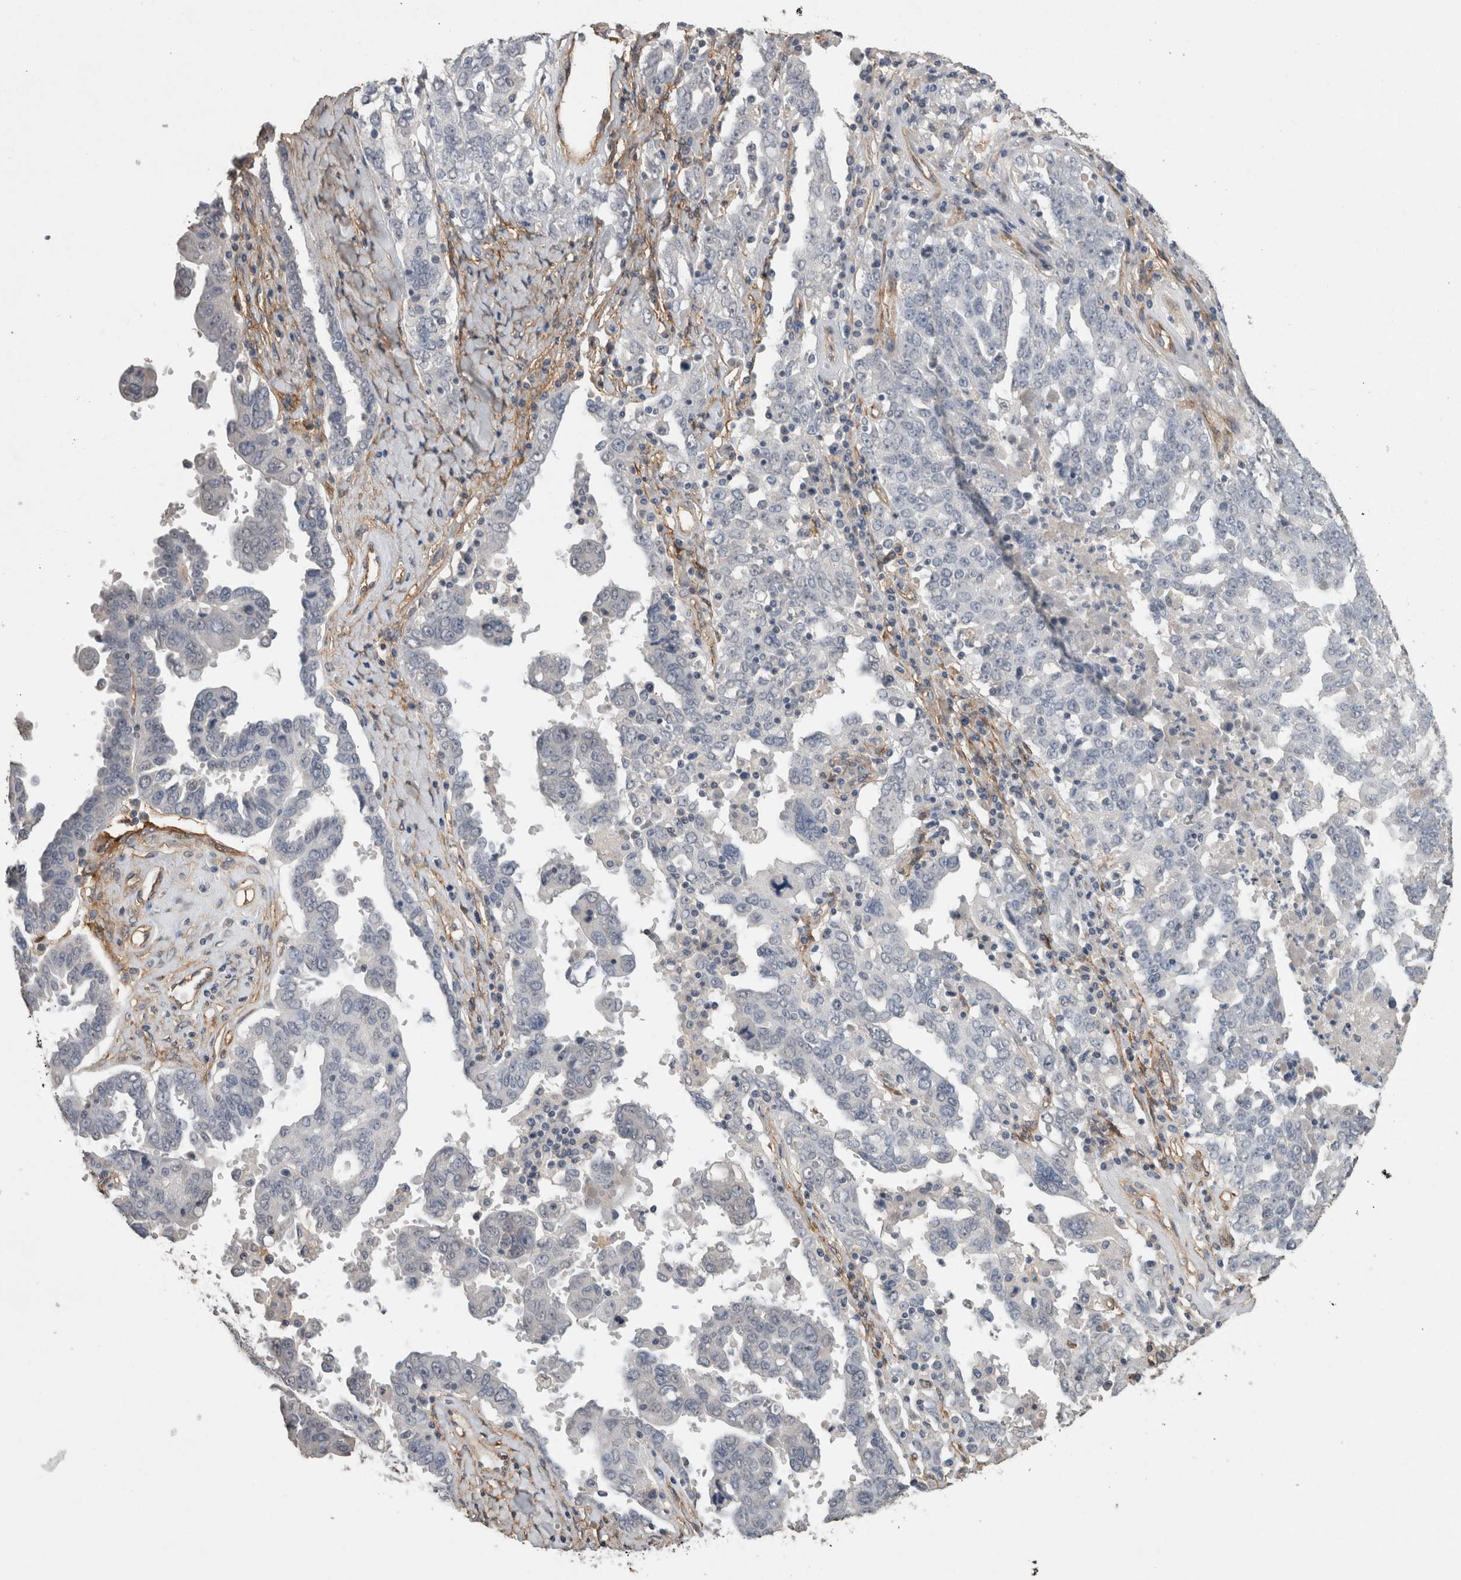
{"staining": {"intensity": "negative", "quantity": "none", "location": "none"}, "tissue": "ovarian cancer", "cell_type": "Tumor cells", "image_type": "cancer", "snomed": [{"axis": "morphology", "description": "Carcinoma, endometroid"}, {"axis": "topography", "description": "Ovary"}], "caption": "There is no significant expression in tumor cells of ovarian cancer (endometroid carcinoma).", "gene": "RECK", "patient": {"sex": "female", "age": 62}}